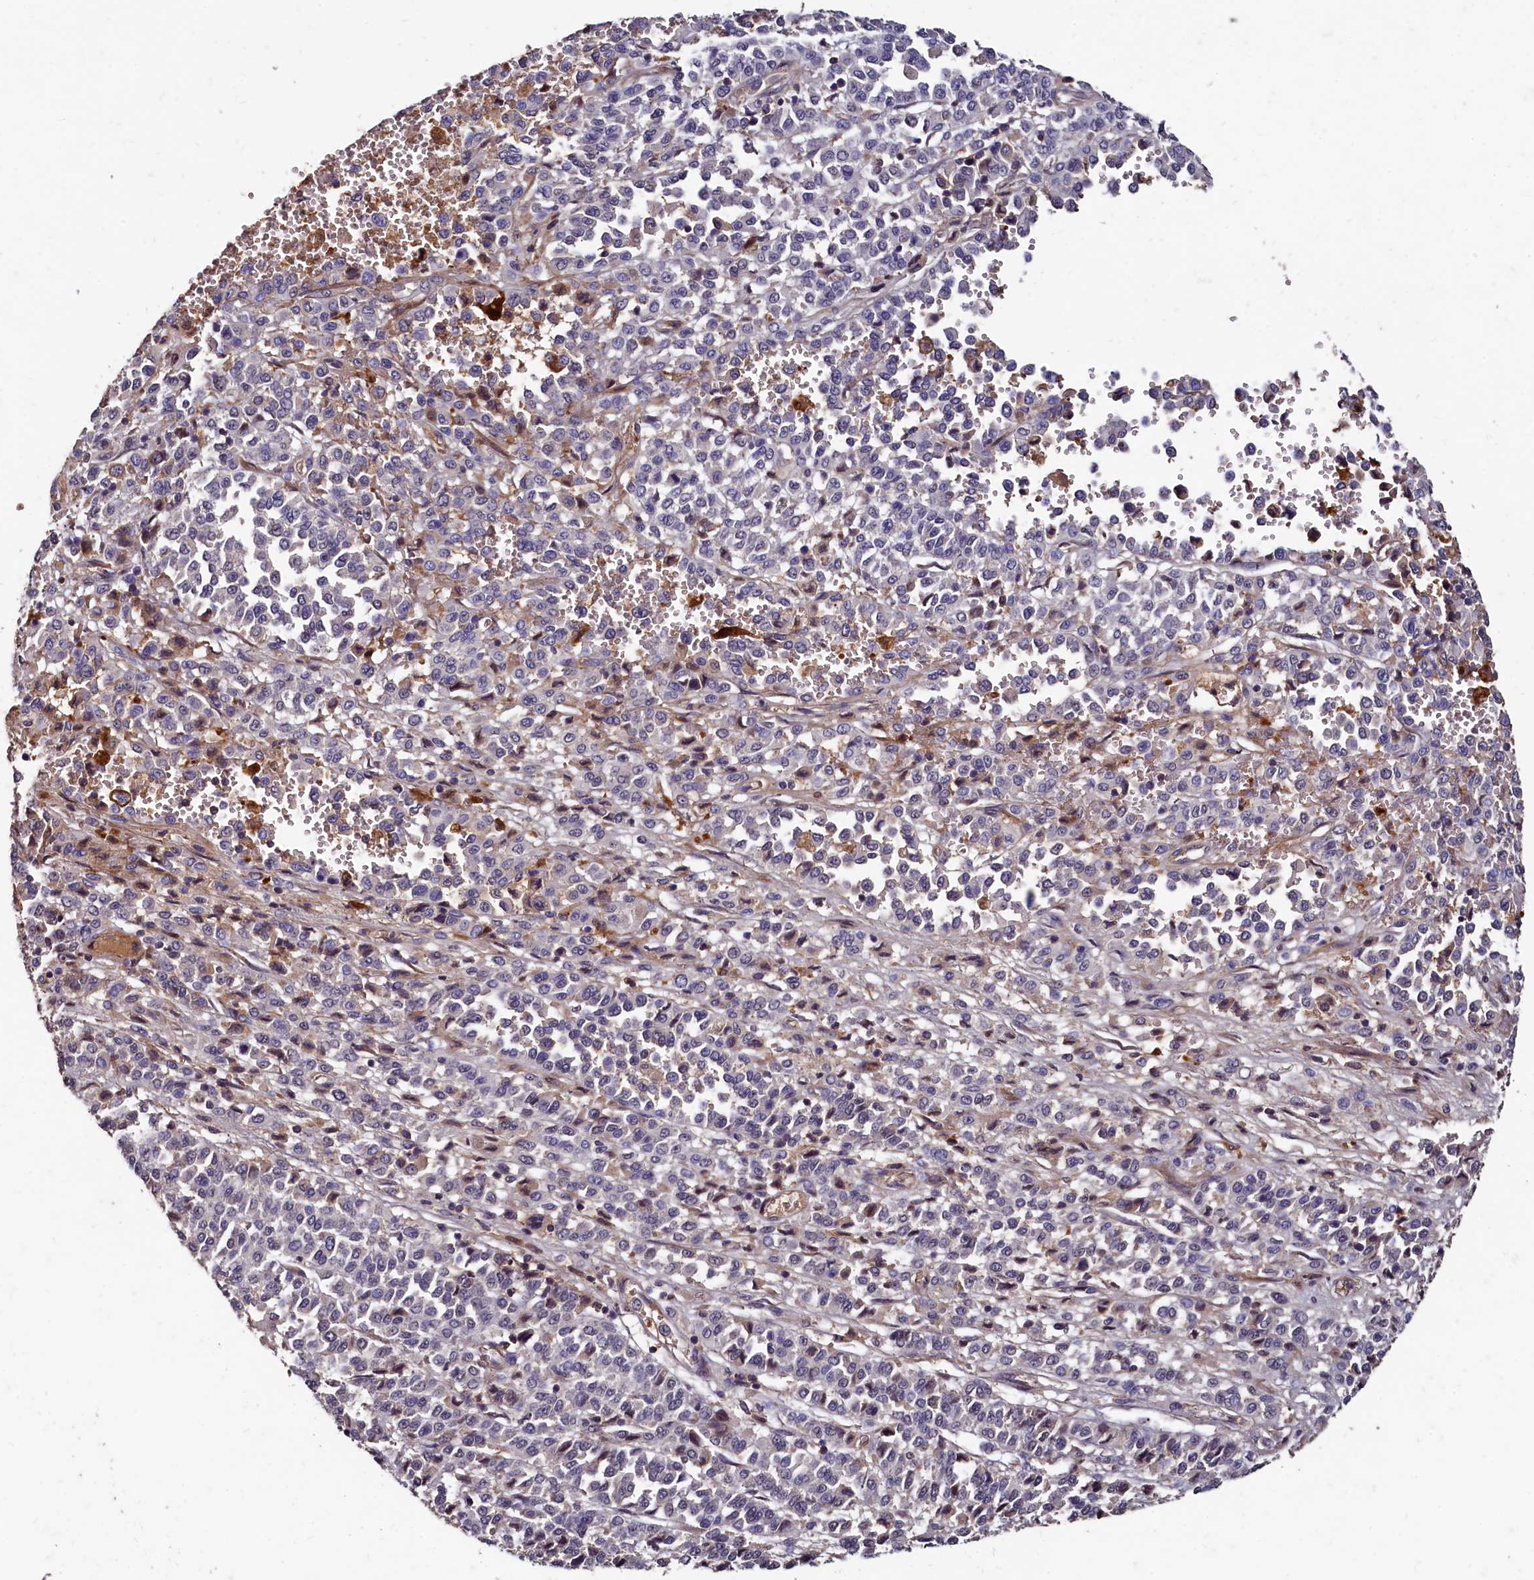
{"staining": {"intensity": "negative", "quantity": "none", "location": "none"}, "tissue": "melanoma", "cell_type": "Tumor cells", "image_type": "cancer", "snomed": [{"axis": "morphology", "description": "Malignant melanoma, Metastatic site"}, {"axis": "topography", "description": "Pancreas"}], "caption": "Tumor cells are negative for brown protein staining in malignant melanoma (metastatic site).", "gene": "CSTPP1", "patient": {"sex": "female", "age": 30}}